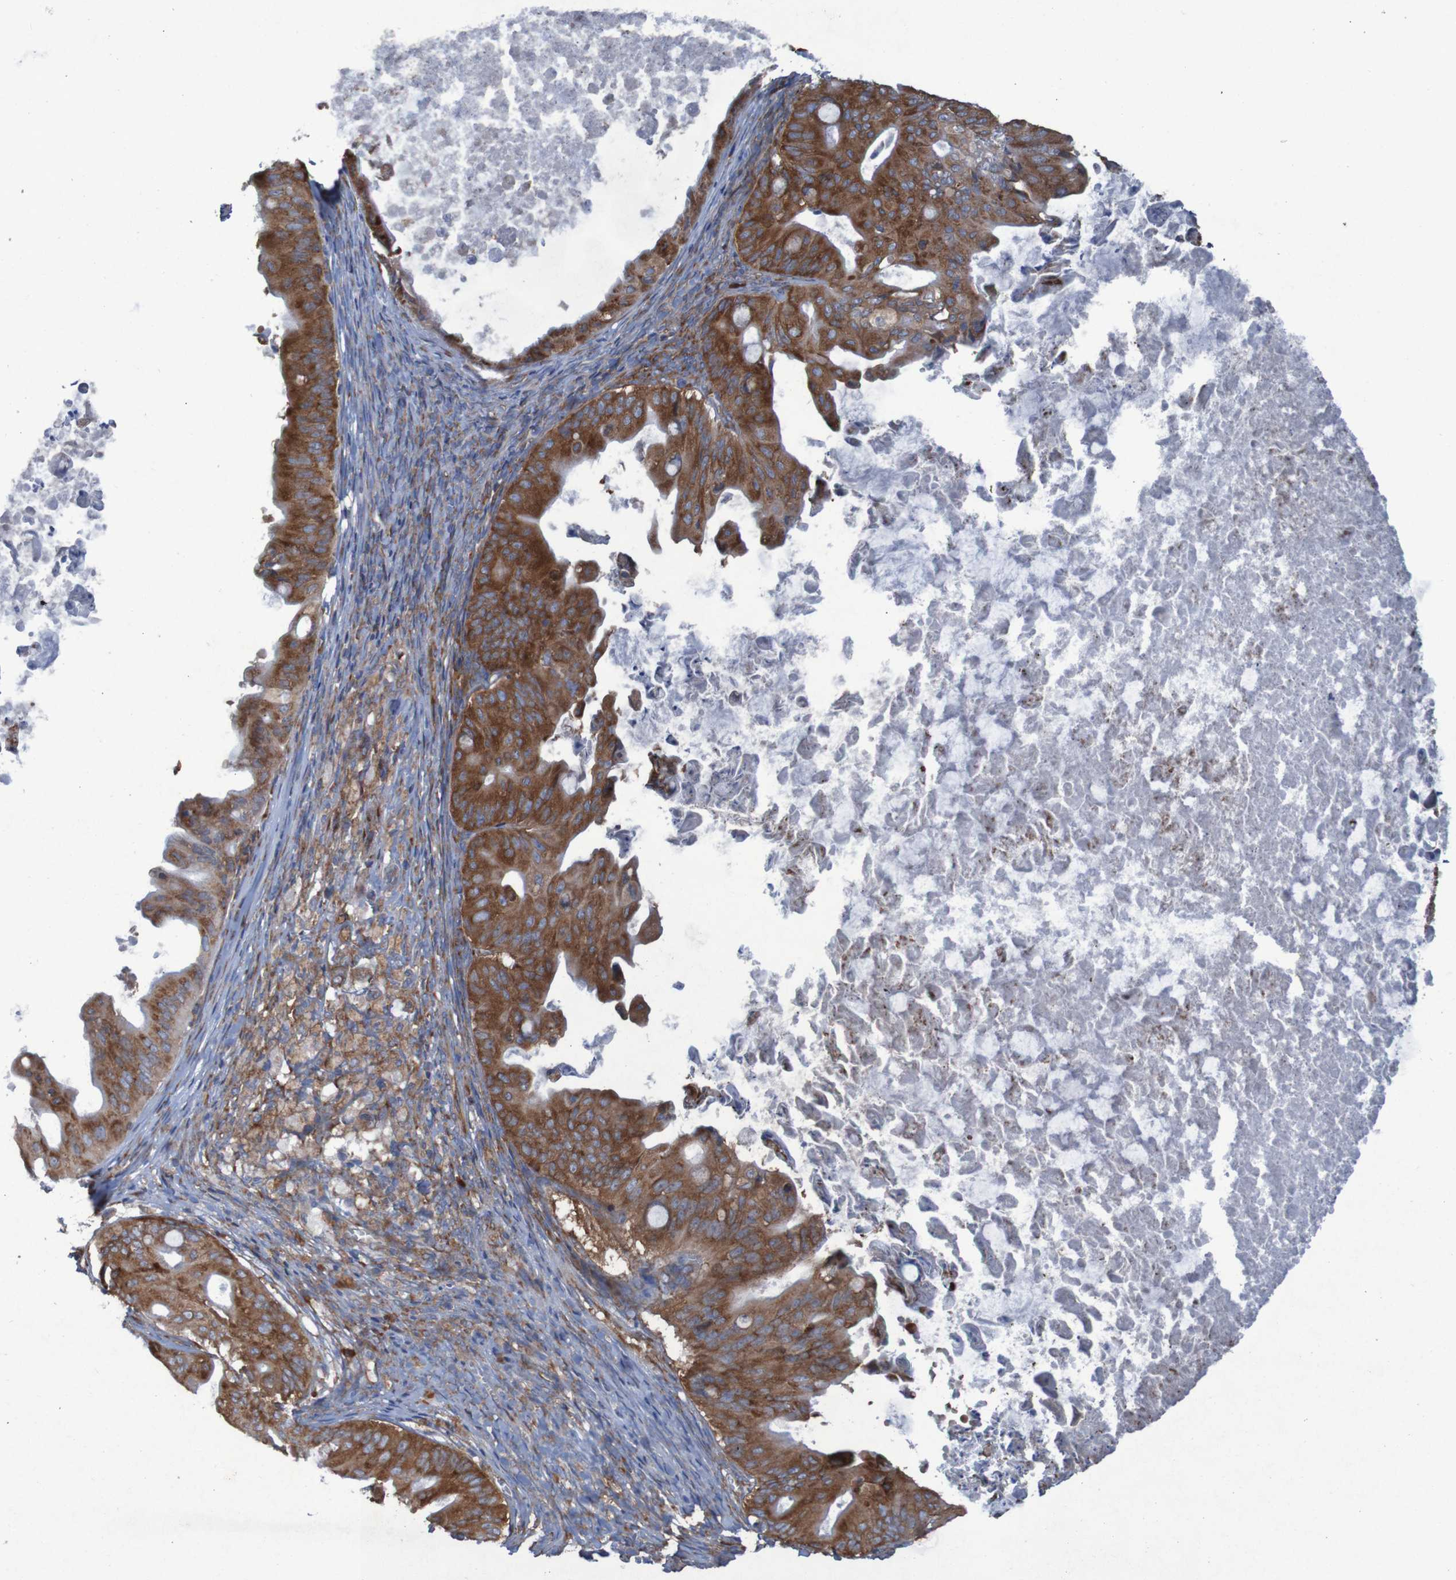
{"staining": {"intensity": "strong", "quantity": ">75%", "location": "cytoplasmic/membranous"}, "tissue": "ovarian cancer", "cell_type": "Tumor cells", "image_type": "cancer", "snomed": [{"axis": "morphology", "description": "Cystadenocarcinoma, mucinous, NOS"}, {"axis": "topography", "description": "Ovary"}], "caption": "The immunohistochemical stain labels strong cytoplasmic/membranous expression in tumor cells of ovarian mucinous cystadenocarcinoma tissue.", "gene": "RPL10", "patient": {"sex": "female", "age": 37}}